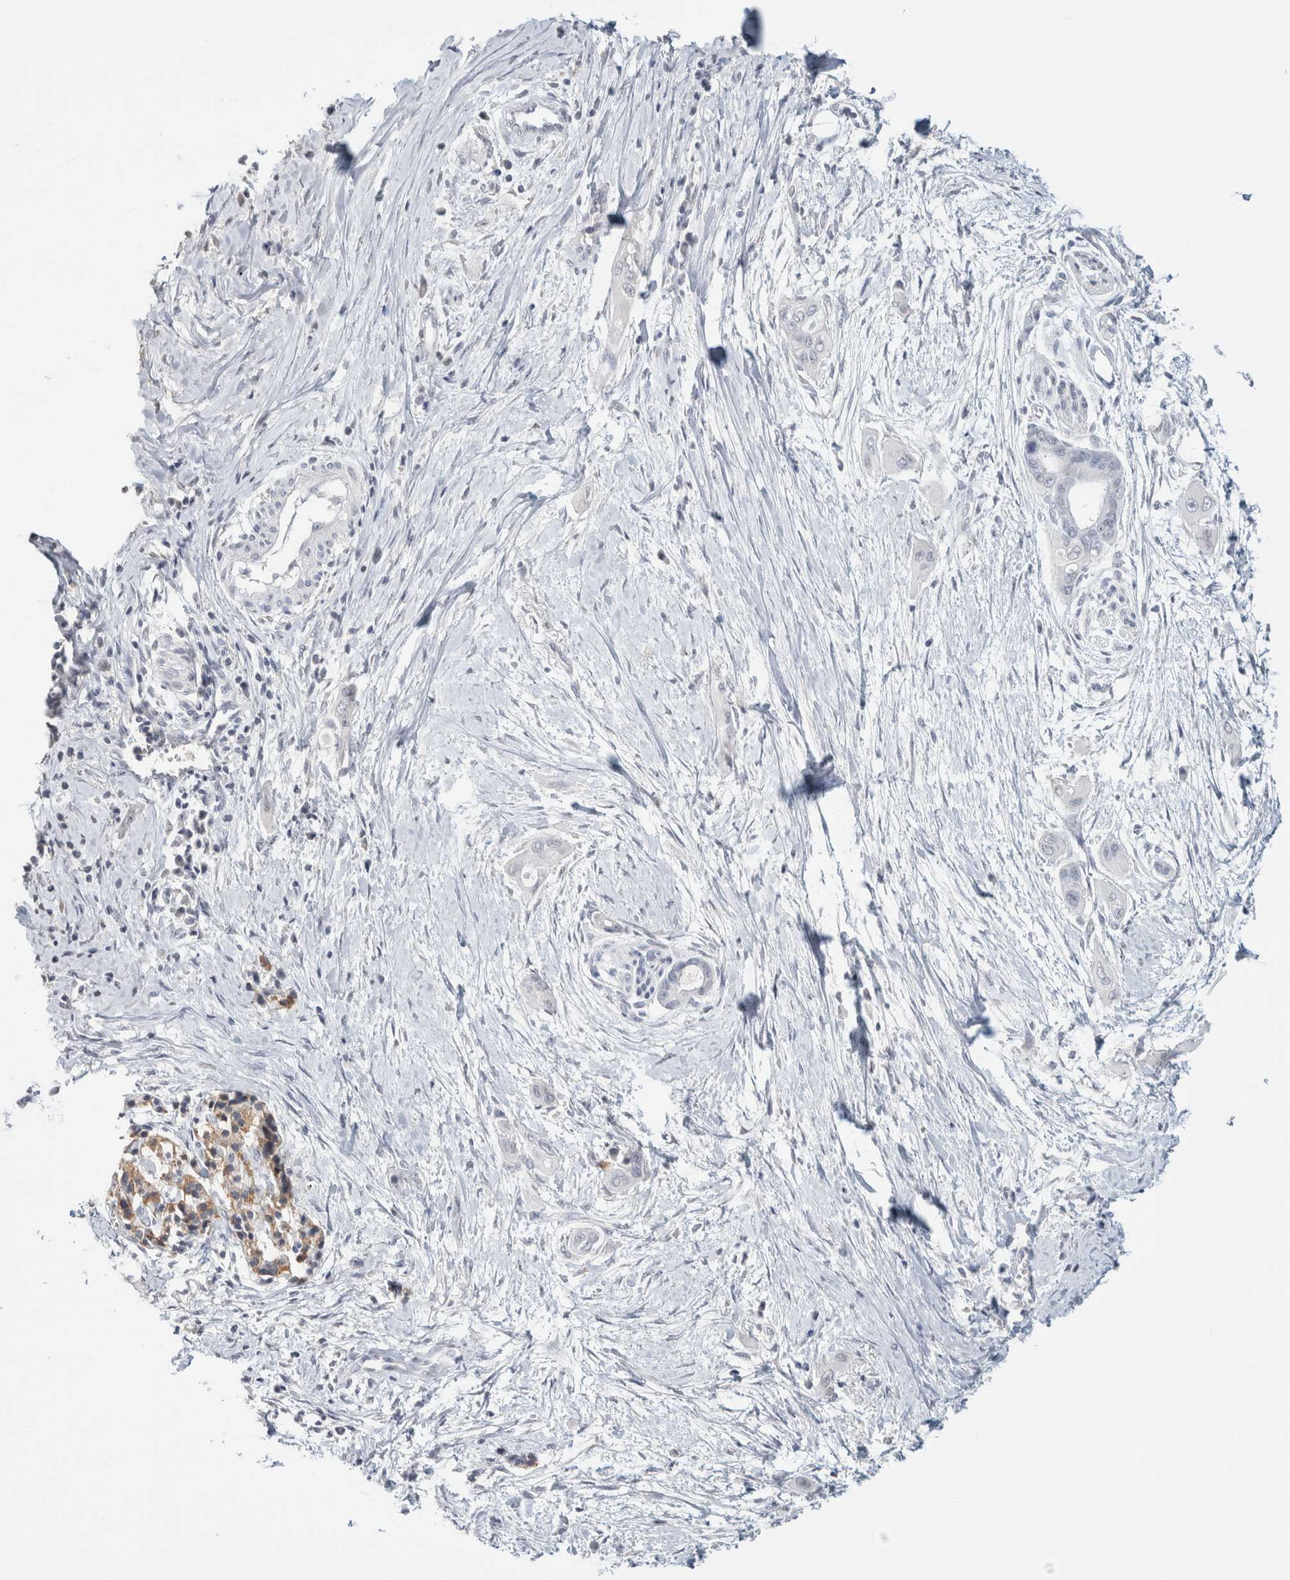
{"staining": {"intensity": "negative", "quantity": "none", "location": "none"}, "tissue": "pancreatic cancer", "cell_type": "Tumor cells", "image_type": "cancer", "snomed": [{"axis": "morphology", "description": "Adenocarcinoma, NOS"}, {"axis": "topography", "description": "Pancreas"}], "caption": "Human pancreatic adenocarcinoma stained for a protein using IHC shows no expression in tumor cells.", "gene": "CRAT", "patient": {"sex": "male", "age": 59}}